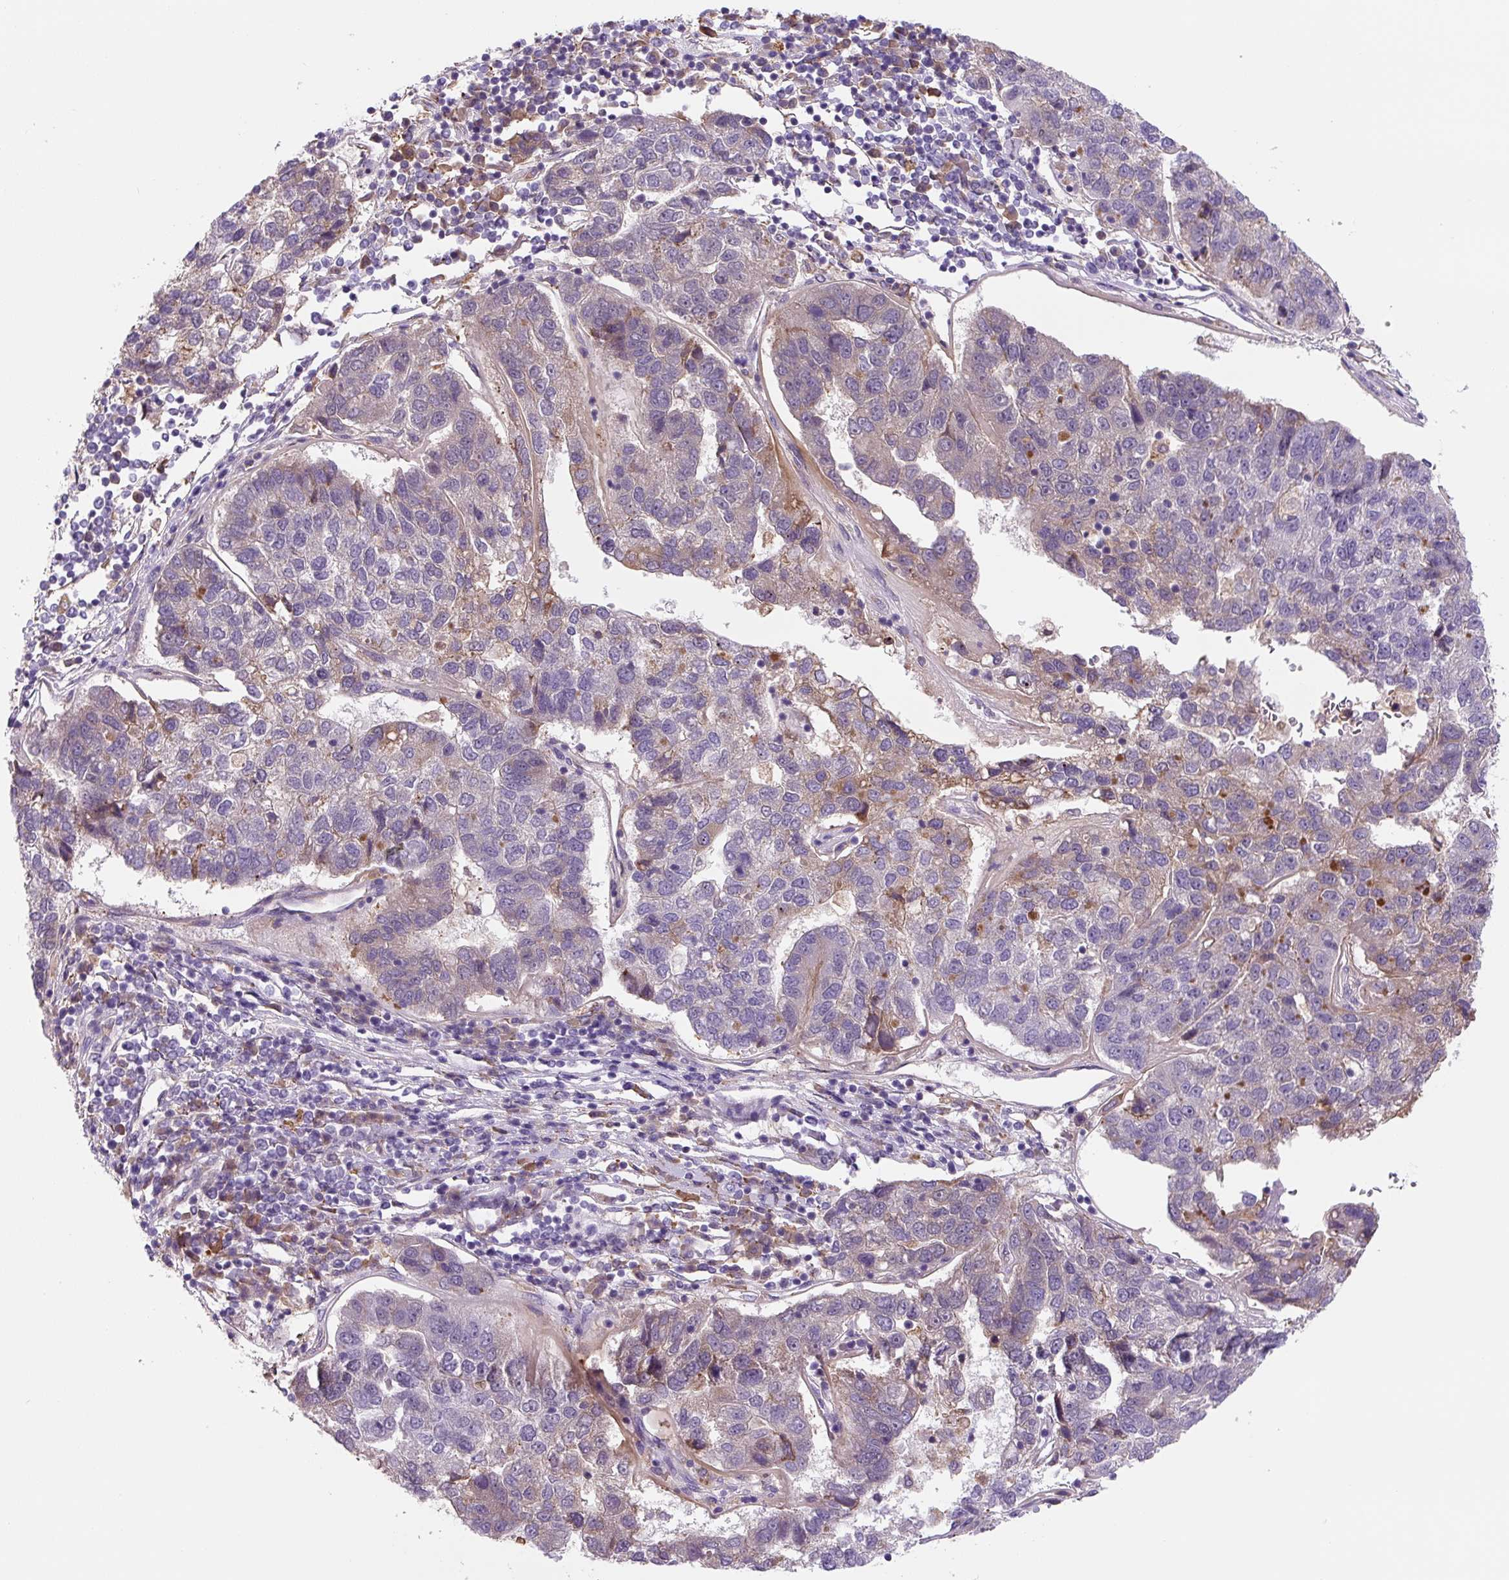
{"staining": {"intensity": "weak", "quantity": "<25%", "location": "cytoplasmic/membranous"}, "tissue": "pancreatic cancer", "cell_type": "Tumor cells", "image_type": "cancer", "snomed": [{"axis": "morphology", "description": "Adenocarcinoma, NOS"}, {"axis": "topography", "description": "Pancreas"}], "caption": "Image shows no significant protein expression in tumor cells of pancreatic cancer (adenocarcinoma).", "gene": "FZD5", "patient": {"sex": "female", "age": 61}}